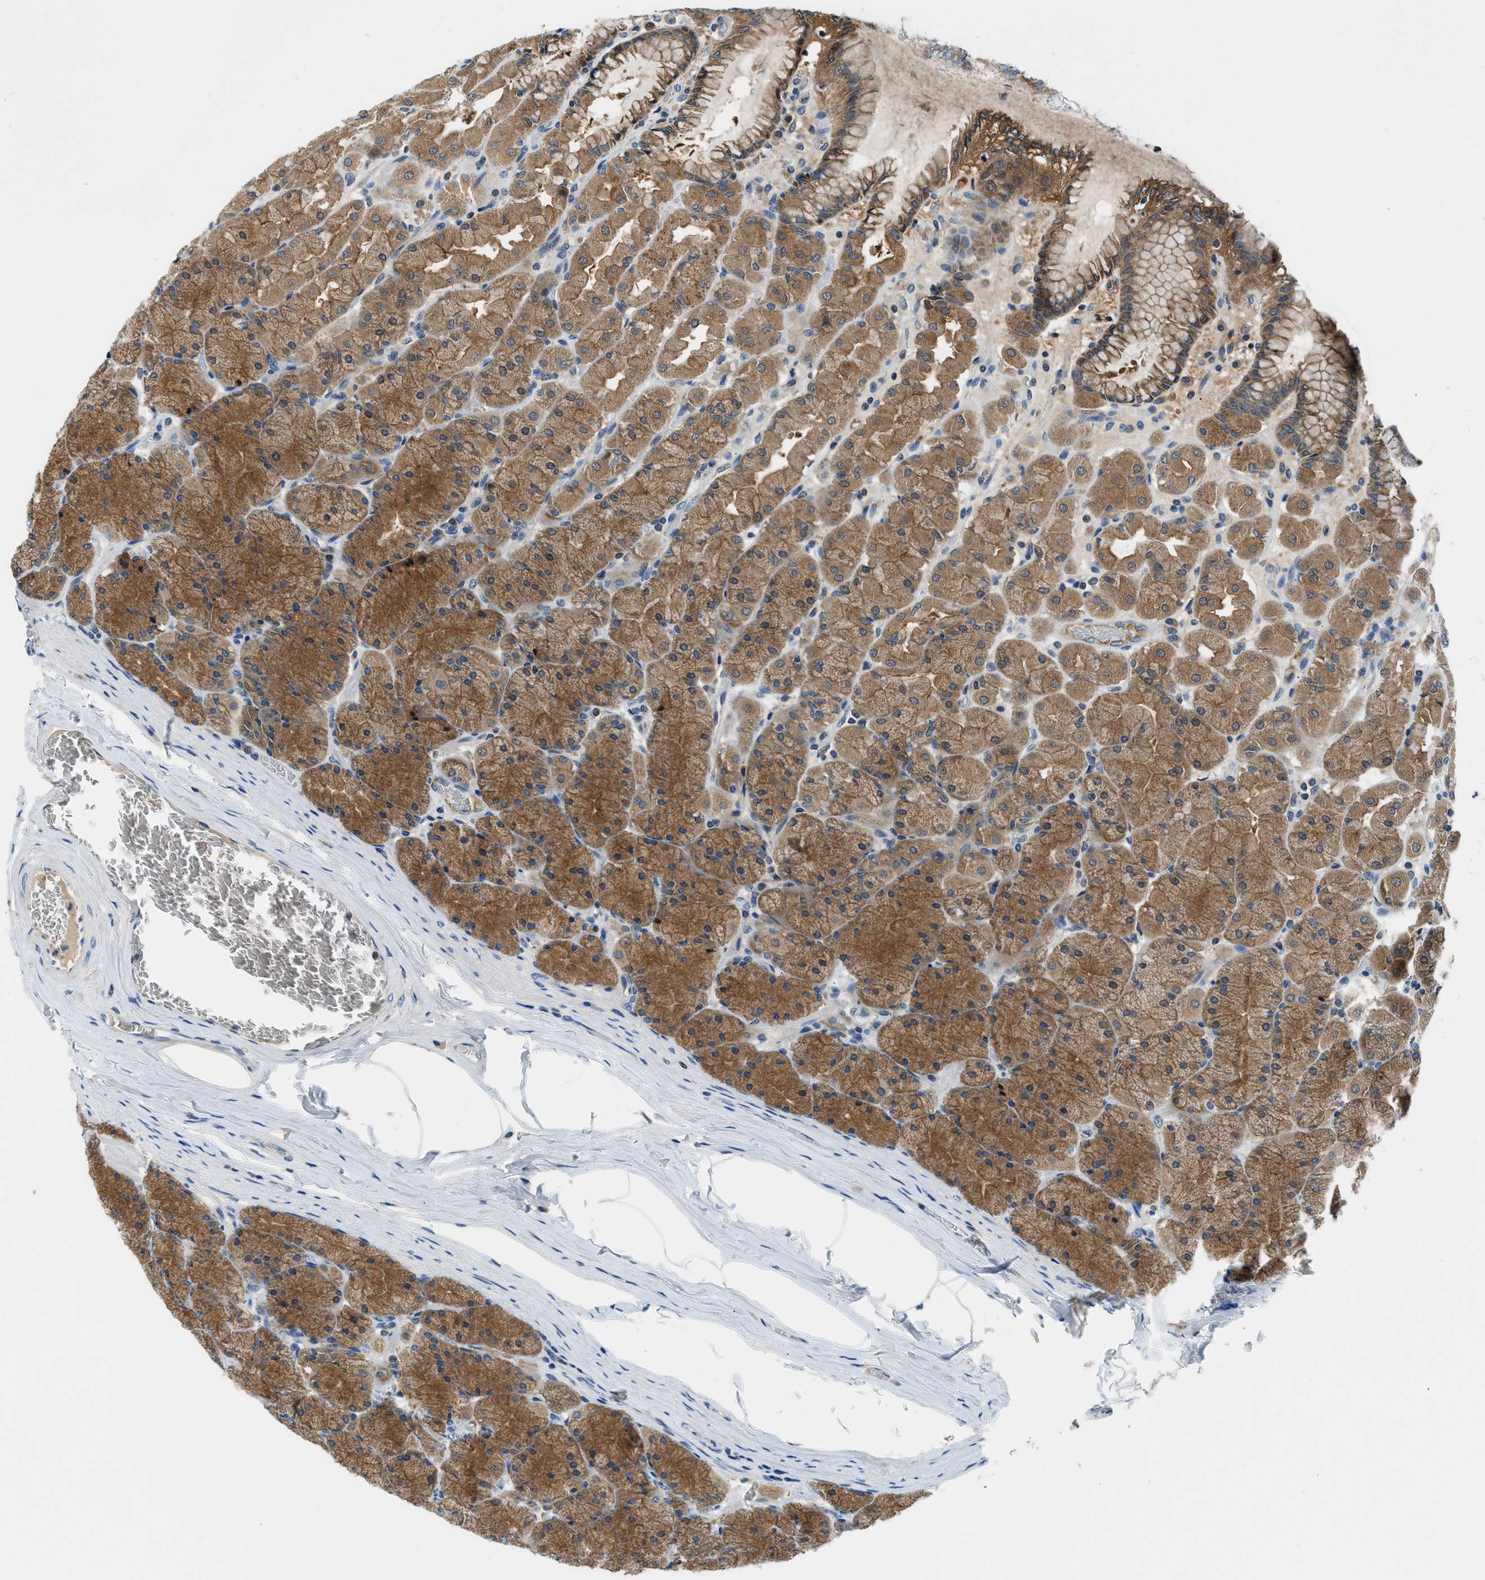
{"staining": {"intensity": "moderate", "quantity": ">75%", "location": "cytoplasmic/membranous"}, "tissue": "stomach", "cell_type": "Glandular cells", "image_type": "normal", "snomed": [{"axis": "morphology", "description": "Normal tissue, NOS"}, {"axis": "topography", "description": "Stomach, upper"}], "caption": "Glandular cells show moderate cytoplasmic/membranous expression in approximately >75% of cells in benign stomach. (Stains: DAB in brown, nuclei in blue, Microscopy: brightfield microscopy at high magnification).", "gene": "PAFAH2", "patient": {"sex": "female", "age": 56}}